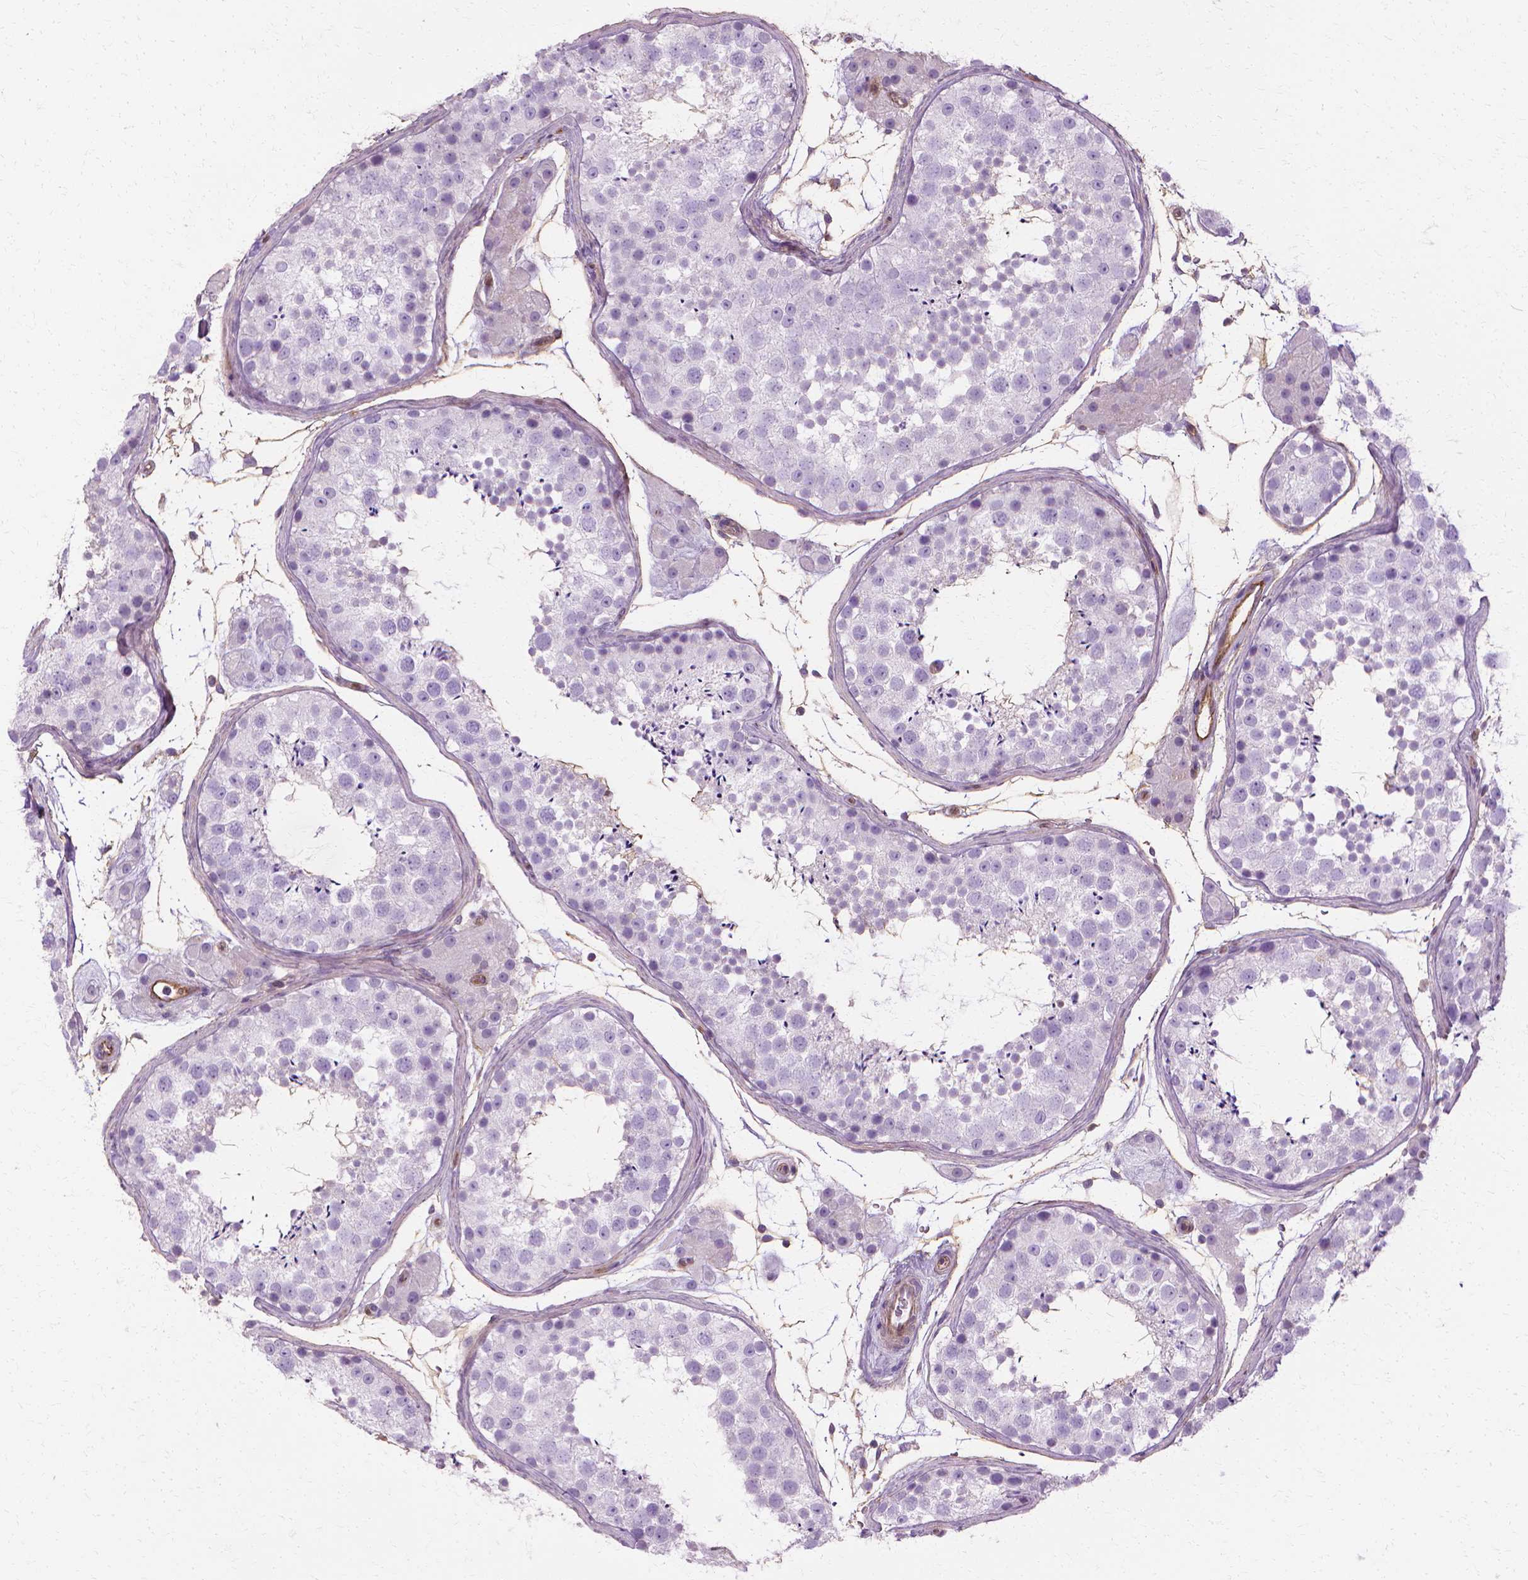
{"staining": {"intensity": "moderate", "quantity": "<25%", "location": "cytoplasmic/membranous"}, "tissue": "testis", "cell_type": "Cells in seminiferous ducts", "image_type": "normal", "snomed": [{"axis": "morphology", "description": "Normal tissue, NOS"}, {"axis": "topography", "description": "Testis"}], "caption": "The immunohistochemical stain labels moderate cytoplasmic/membranous expression in cells in seminiferous ducts of normal testis.", "gene": "CFAP157", "patient": {"sex": "male", "age": 41}}